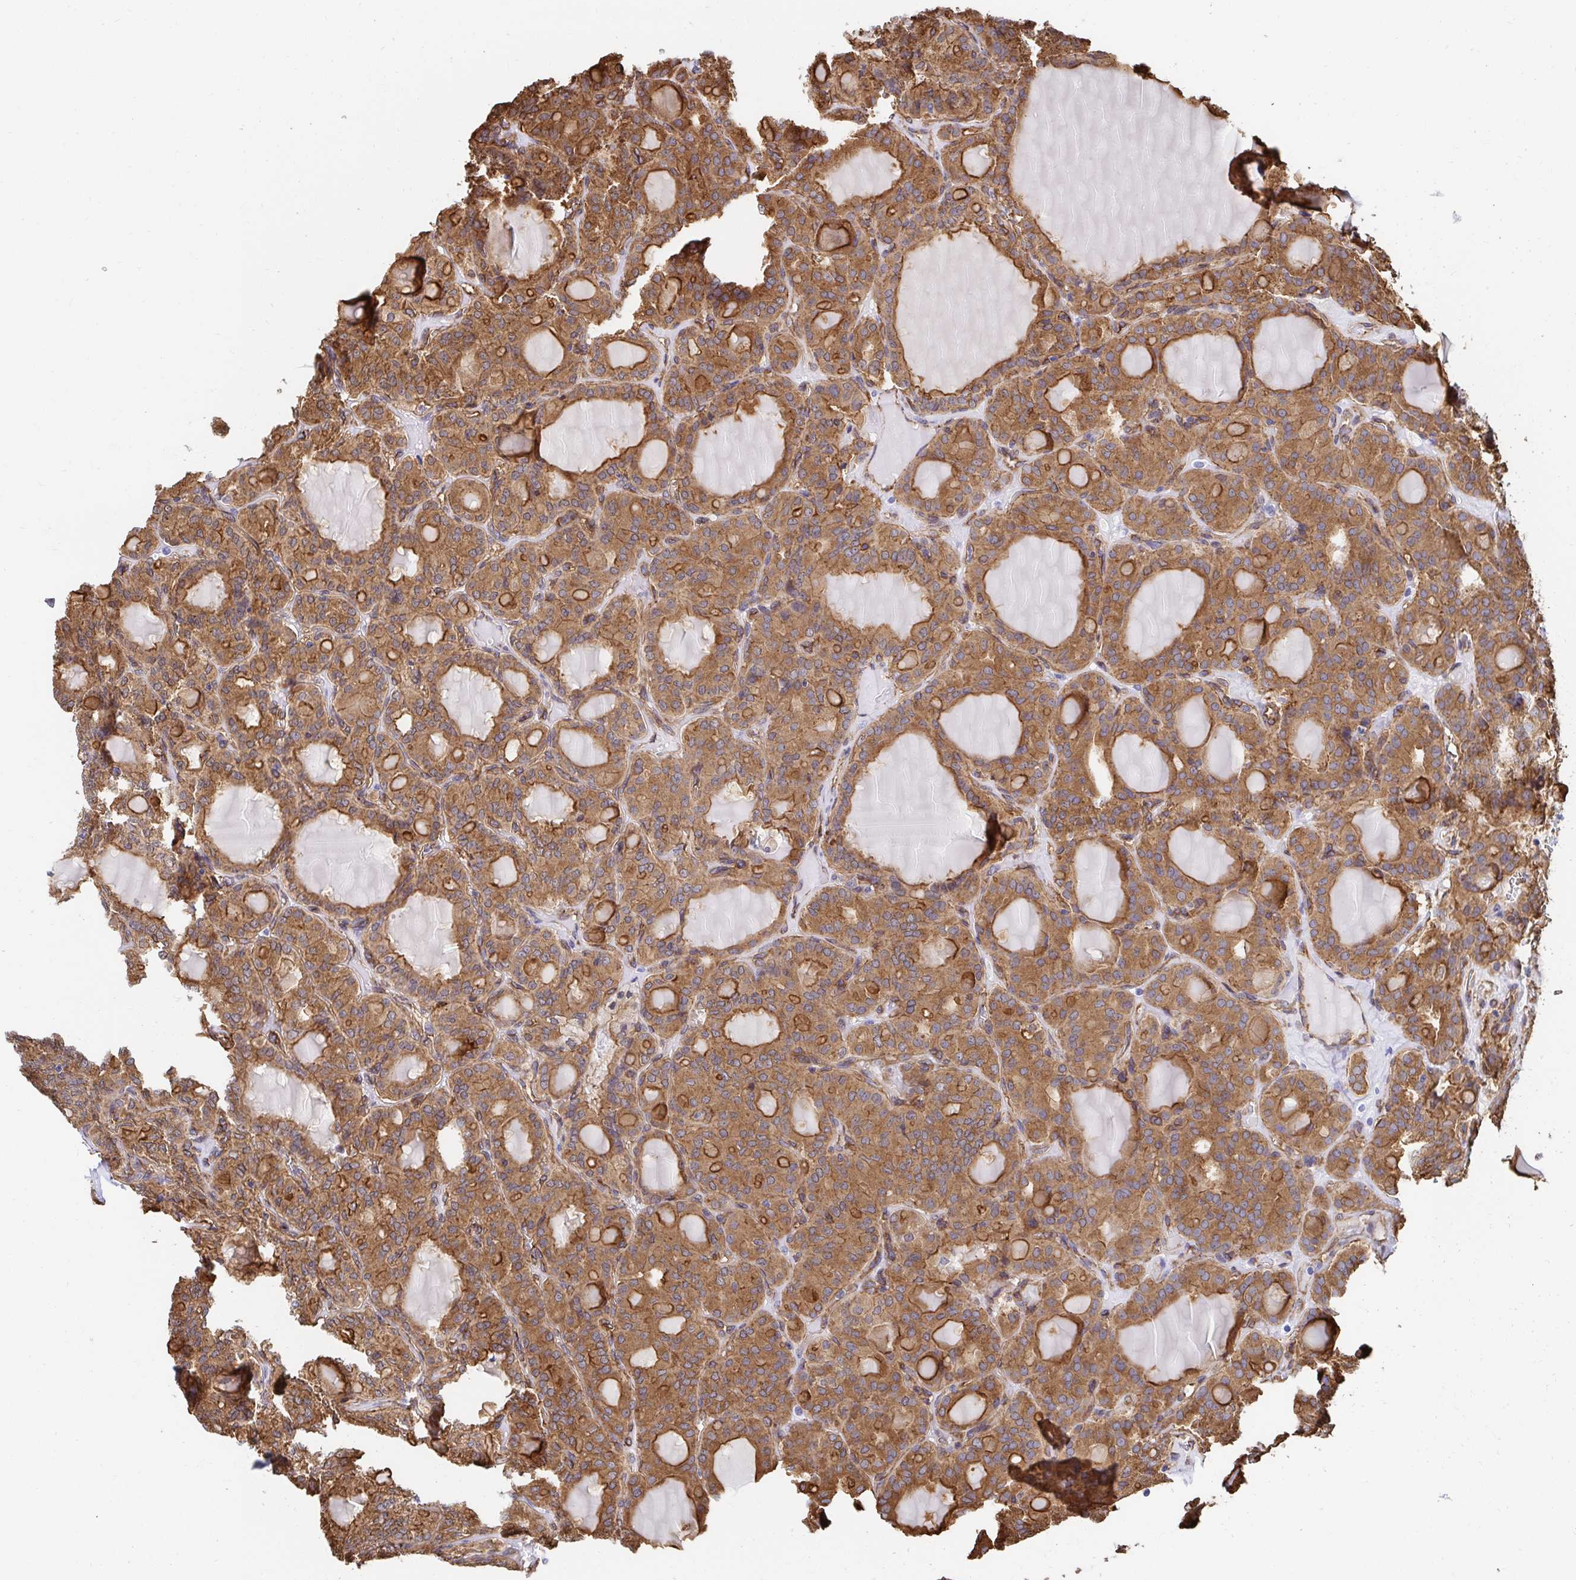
{"staining": {"intensity": "moderate", "quantity": ">75%", "location": "cytoplasmic/membranous"}, "tissue": "thyroid cancer", "cell_type": "Tumor cells", "image_type": "cancer", "snomed": [{"axis": "morphology", "description": "Papillary adenocarcinoma, NOS"}, {"axis": "topography", "description": "Thyroid gland"}], "caption": "The immunohistochemical stain labels moderate cytoplasmic/membranous positivity in tumor cells of thyroid cancer tissue. (DAB IHC, brown staining for protein, blue staining for nuclei).", "gene": "CTTN", "patient": {"sex": "male", "age": 87}}